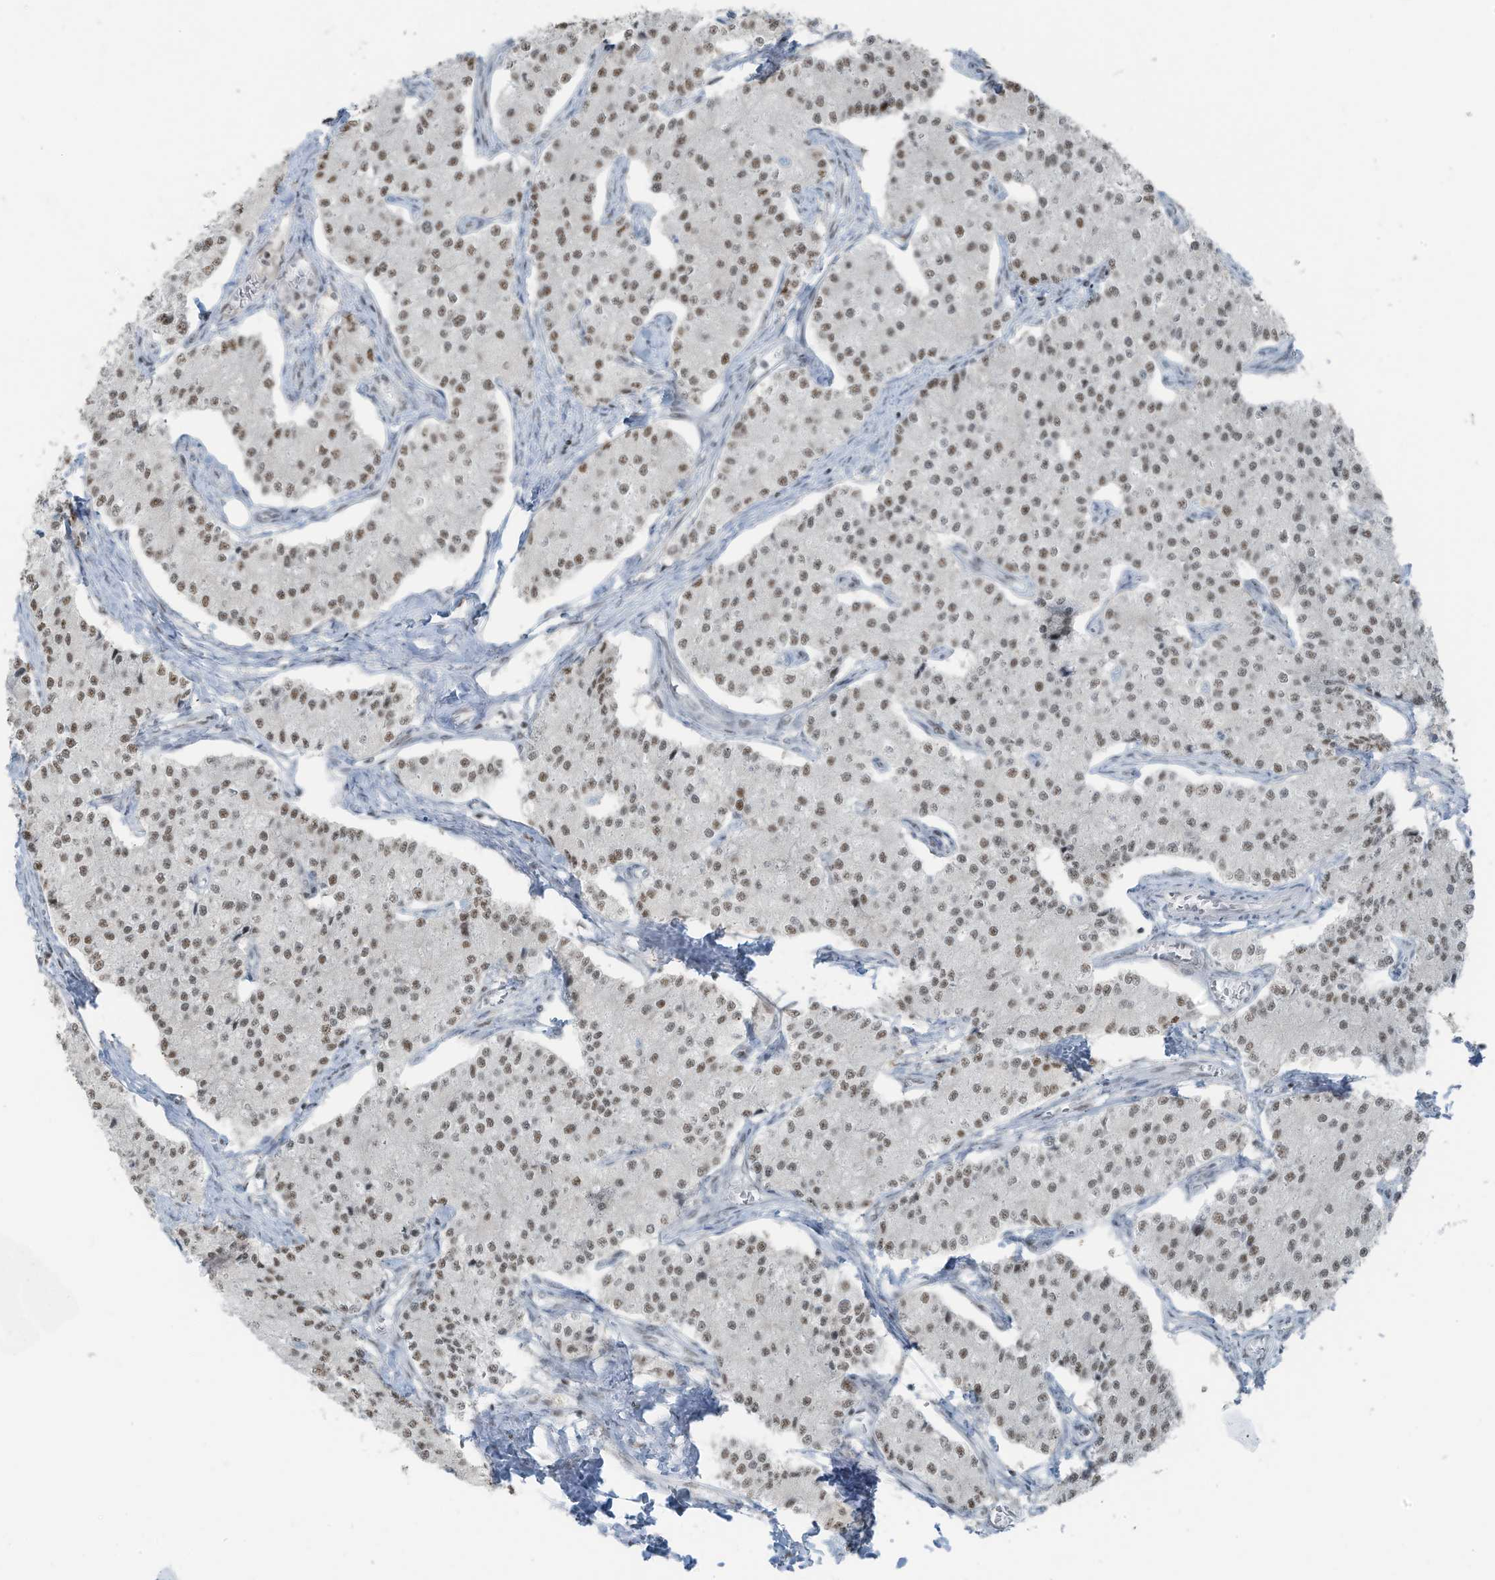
{"staining": {"intensity": "weak", "quantity": ">75%", "location": "nuclear"}, "tissue": "carcinoid", "cell_type": "Tumor cells", "image_type": "cancer", "snomed": [{"axis": "morphology", "description": "Carcinoid, malignant, NOS"}, {"axis": "topography", "description": "Colon"}], "caption": "An IHC micrograph of tumor tissue is shown. Protein staining in brown labels weak nuclear positivity in carcinoid within tumor cells.", "gene": "WRNIP1", "patient": {"sex": "female", "age": 52}}